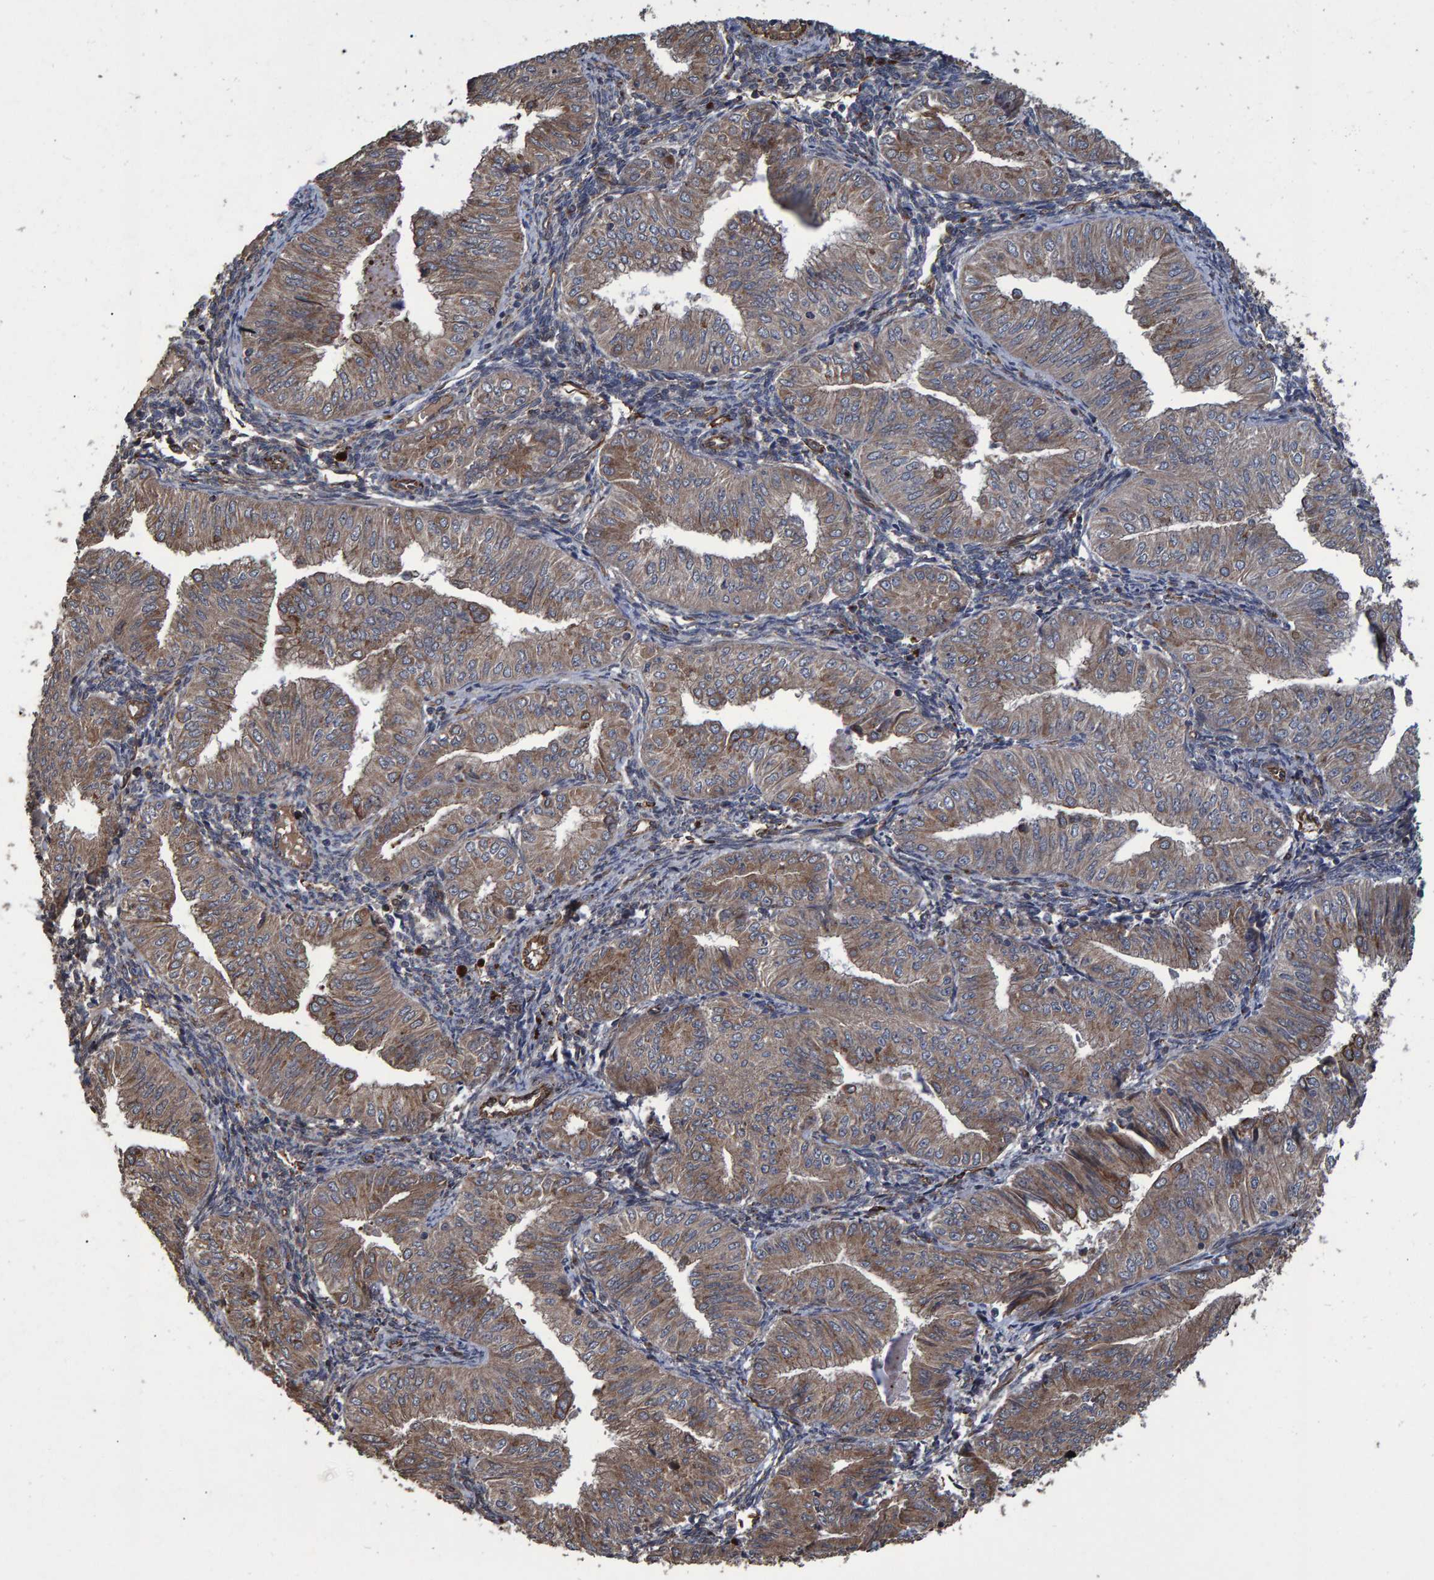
{"staining": {"intensity": "moderate", "quantity": ">75%", "location": "cytoplasmic/membranous"}, "tissue": "endometrial cancer", "cell_type": "Tumor cells", "image_type": "cancer", "snomed": [{"axis": "morphology", "description": "Normal tissue, NOS"}, {"axis": "morphology", "description": "Adenocarcinoma, NOS"}, {"axis": "topography", "description": "Endometrium"}], "caption": "DAB immunohistochemical staining of endometrial adenocarcinoma reveals moderate cytoplasmic/membranous protein expression in approximately >75% of tumor cells.", "gene": "TRIM68", "patient": {"sex": "female", "age": 53}}